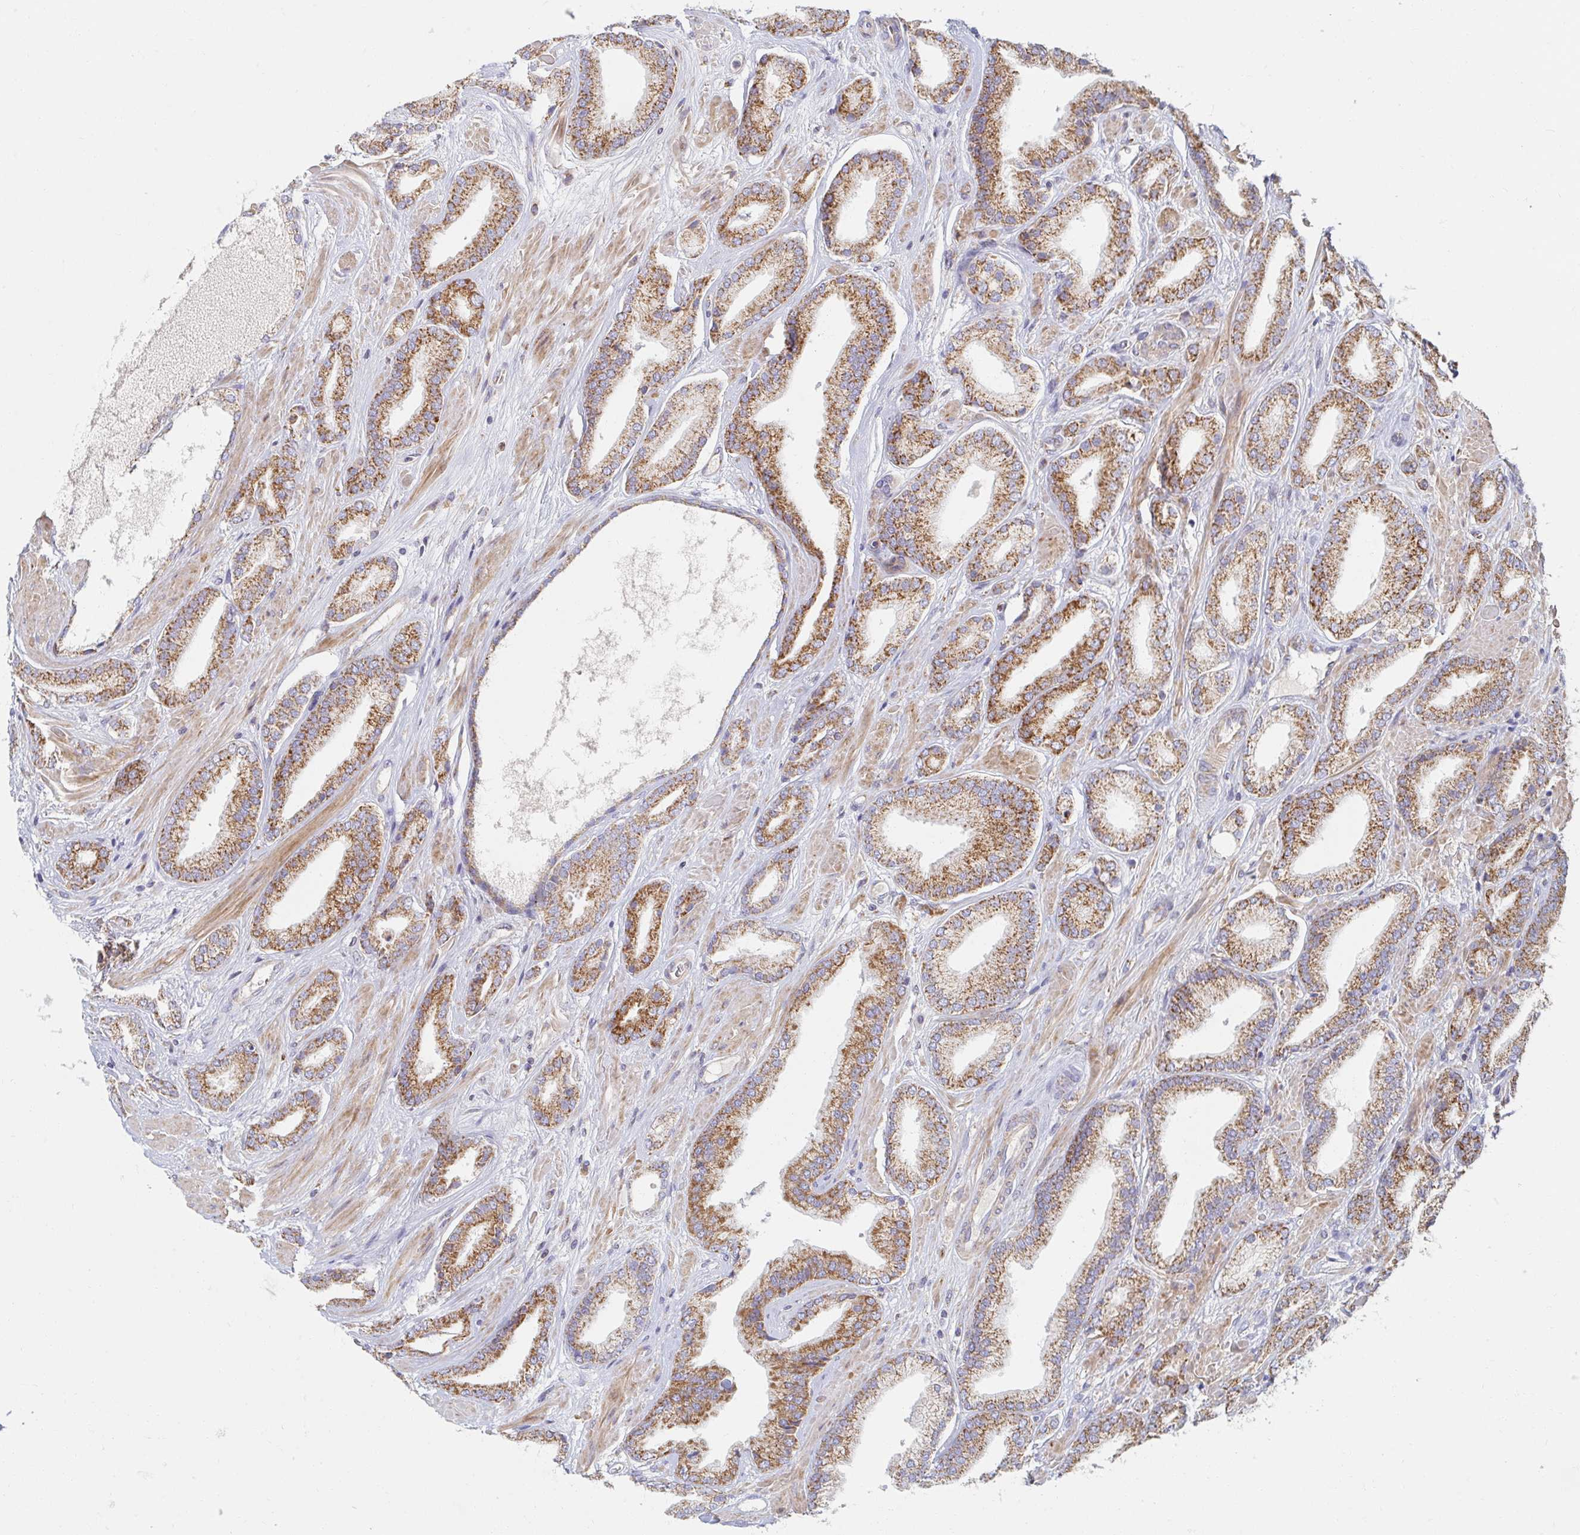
{"staining": {"intensity": "strong", "quantity": ">75%", "location": "cytoplasmic/membranous"}, "tissue": "prostate cancer", "cell_type": "Tumor cells", "image_type": "cancer", "snomed": [{"axis": "morphology", "description": "Adenocarcinoma, High grade"}, {"axis": "topography", "description": "Prostate"}], "caption": "An immunohistochemistry (IHC) micrograph of neoplastic tissue is shown. Protein staining in brown shows strong cytoplasmic/membranous positivity in prostate high-grade adenocarcinoma within tumor cells.", "gene": "MAVS", "patient": {"sex": "male", "age": 56}}